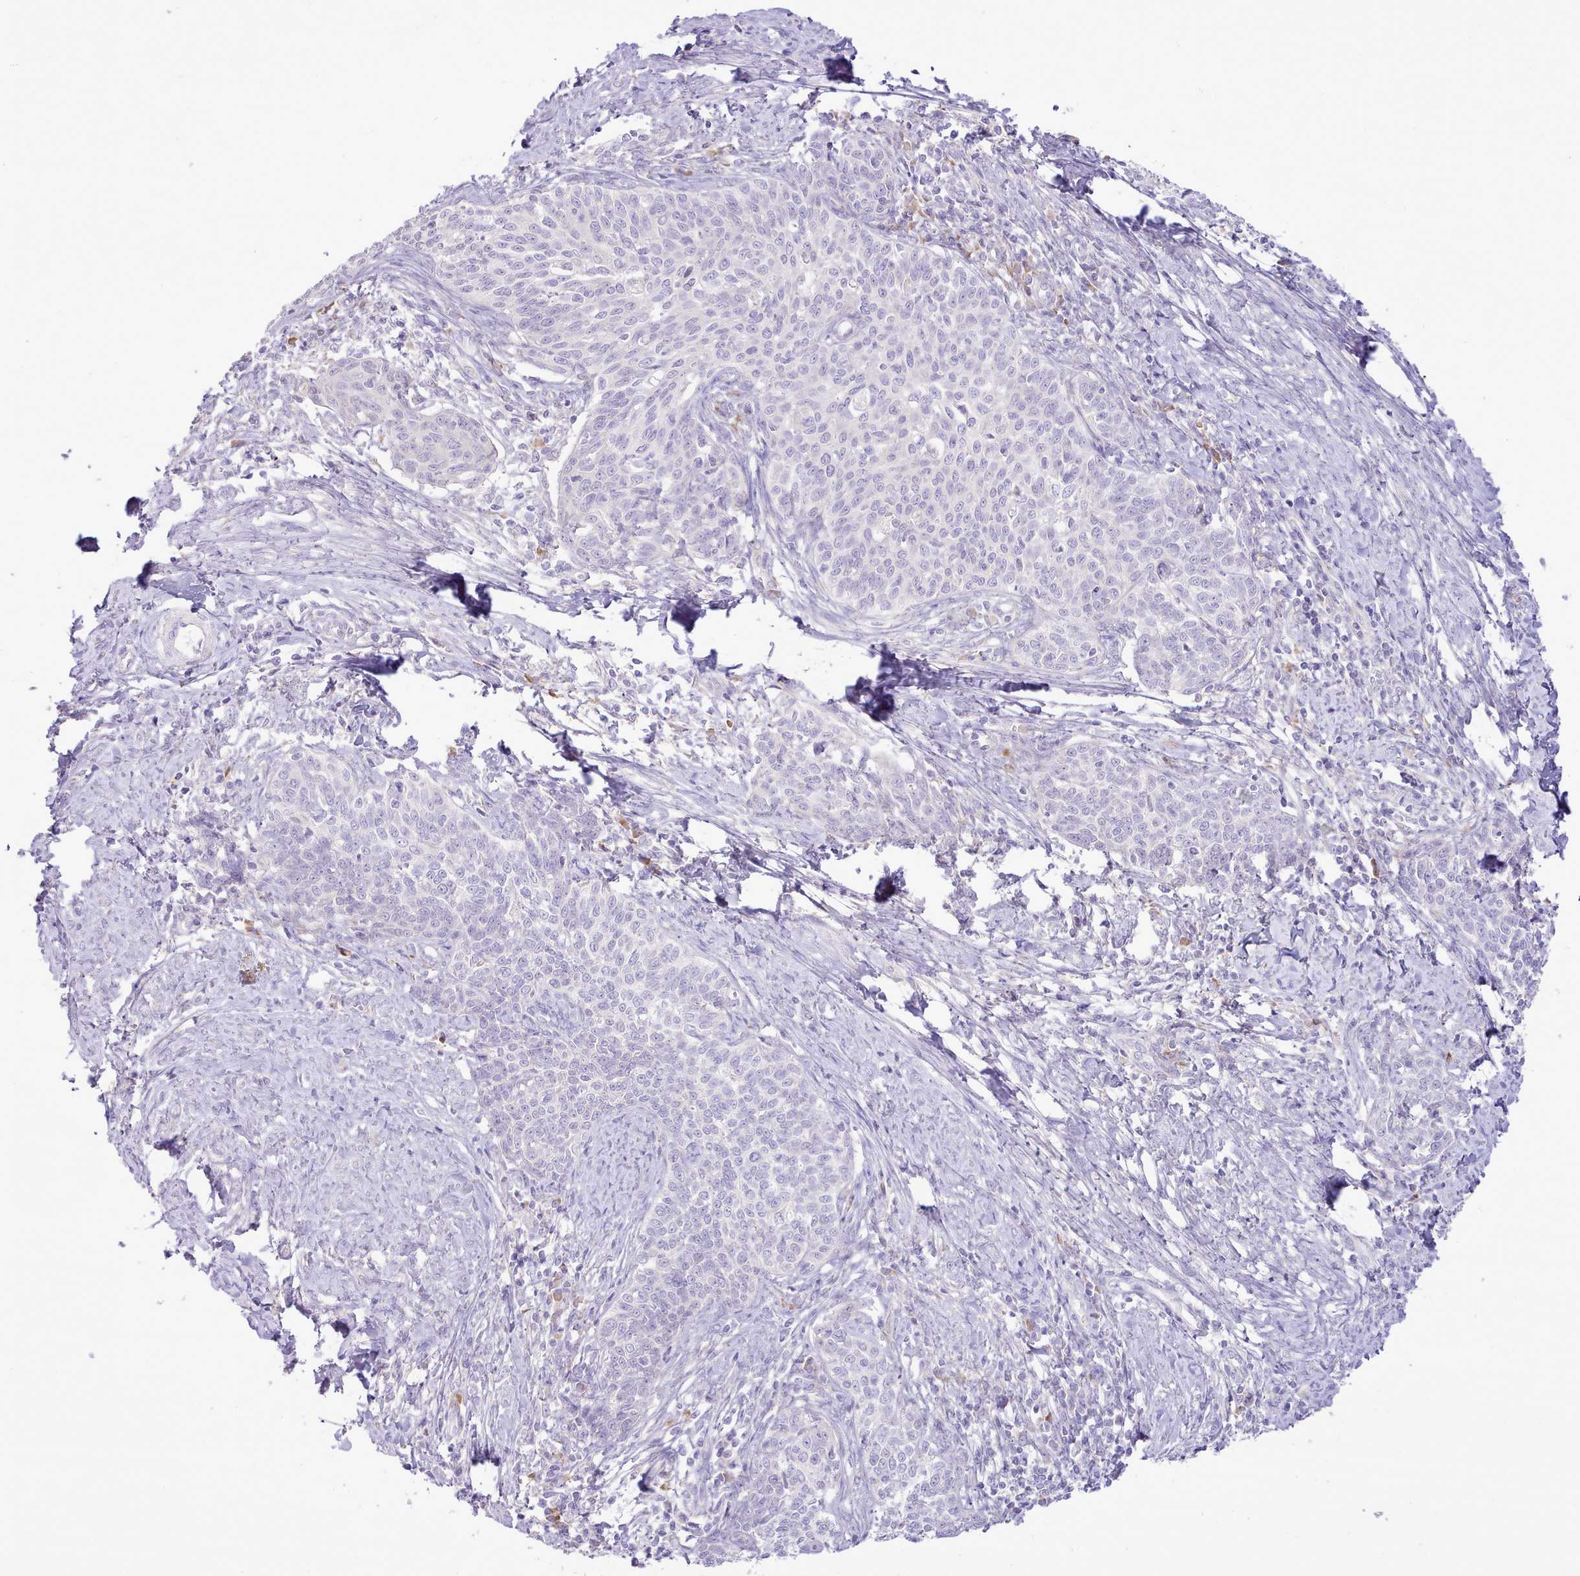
{"staining": {"intensity": "negative", "quantity": "none", "location": "none"}, "tissue": "cervical cancer", "cell_type": "Tumor cells", "image_type": "cancer", "snomed": [{"axis": "morphology", "description": "Squamous cell carcinoma, NOS"}, {"axis": "topography", "description": "Cervix"}], "caption": "This histopathology image is of cervical squamous cell carcinoma stained with immunohistochemistry to label a protein in brown with the nuclei are counter-stained blue. There is no positivity in tumor cells. Brightfield microscopy of IHC stained with DAB (3,3'-diaminobenzidine) (brown) and hematoxylin (blue), captured at high magnification.", "gene": "CCL1", "patient": {"sex": "female", "age": 39}}